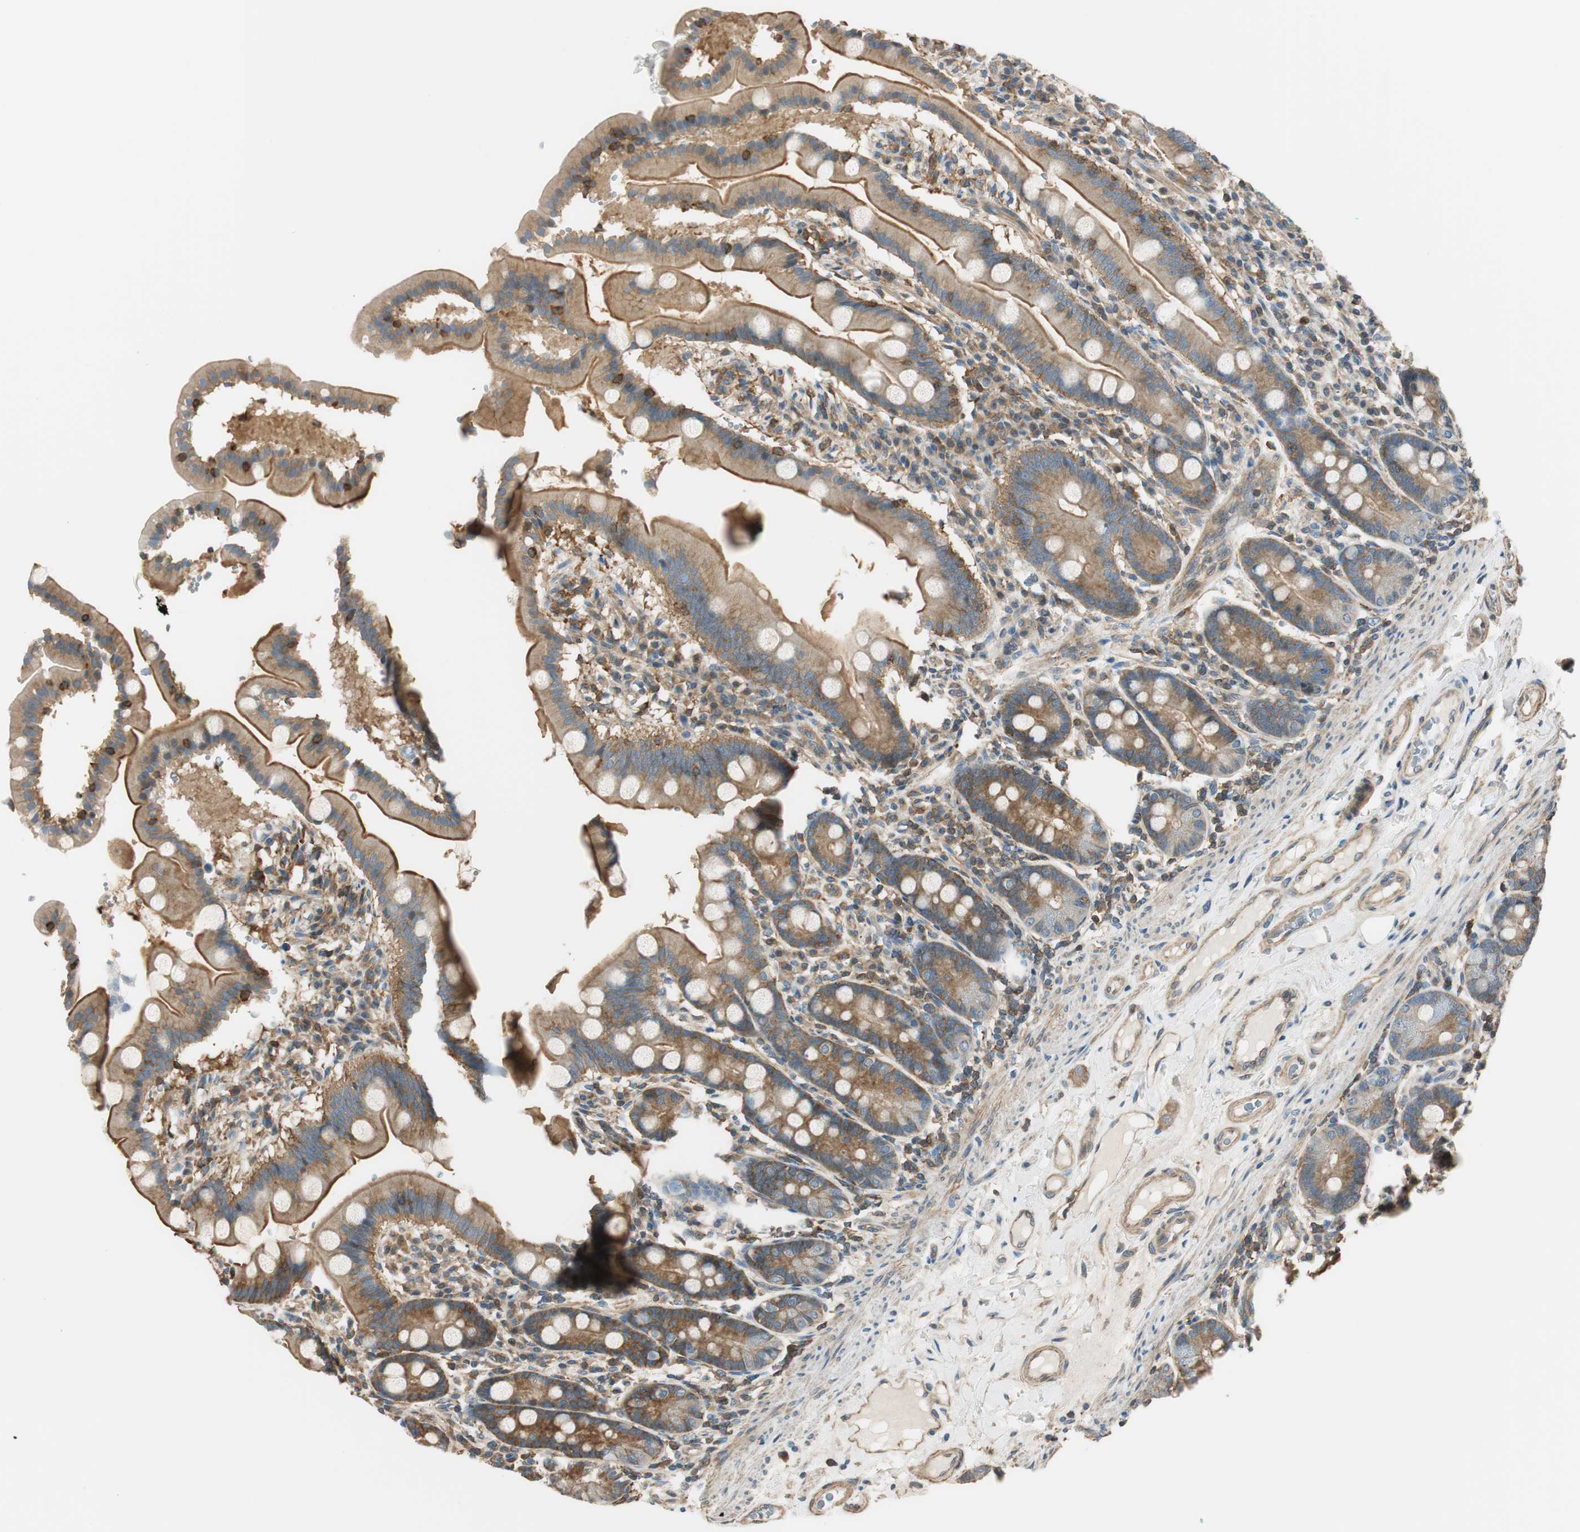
{"staining": {"intensity": "strong", "quantity": ">75%", "location": "cytoplasmic/membranous"}, "tissue": "duodenum", "cell_type": "Glandular cells", "image_type": "normal", "snomed": [{"axis": "morphology", "description": "Normal tissue, NOS"}, {"axis": "topography", "description": "Duodenum"}], "caption": "Duodenum stained for a protein displays strong cytoplasmic/membranous positivity in glandular cells. (DAB (3,3'-diaminobenzidine) = brown stain, brightfield microscopy at high magnification).", "gene": "PI4K2B", "patient": {"sex": "male", "age": 50}}